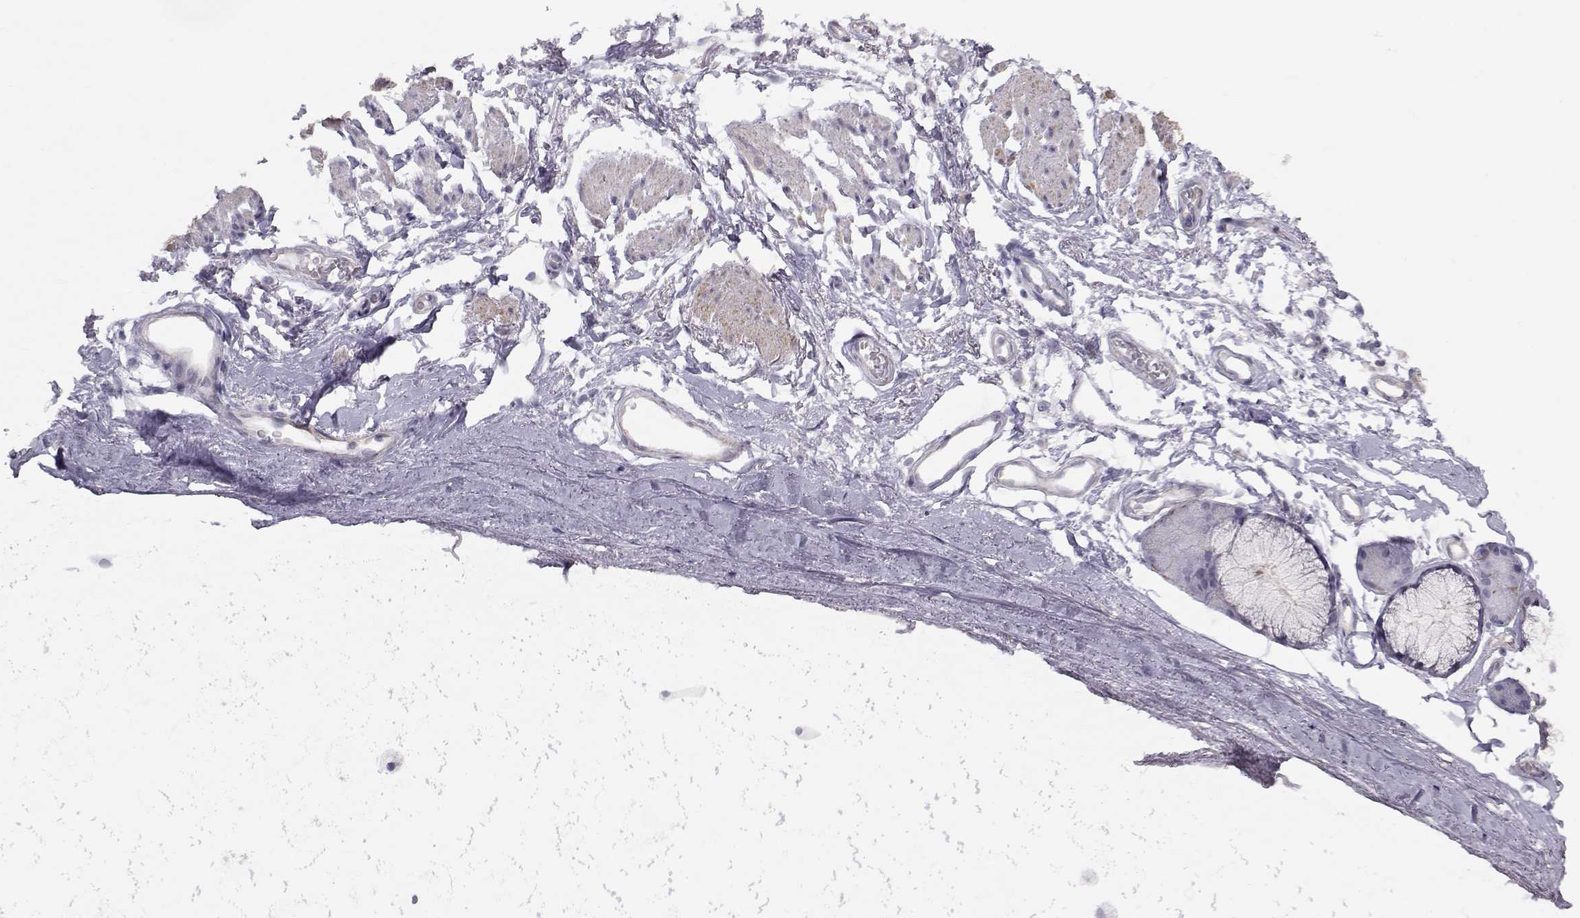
{"staining": {"intensity": "negative", "quantity": "none", "location": "none"}, "tissue": "soft tissue", "cell_type": "Fibroblasts", "image_type": "normal", "snomed": [{"axis": "morphology", "description": "Normal tissue, NOS"}, {"axis": "topography", "description": "Cartilage tissue"}, {"axis": "topography", "description": "Bronchus"}], "caption": "Protein analysis of unremarkable soft tissue demonstrates no significant expression in fibroblasts.", "gene": "GARIN3", "patient": {"sex": "female", "age": 79}}